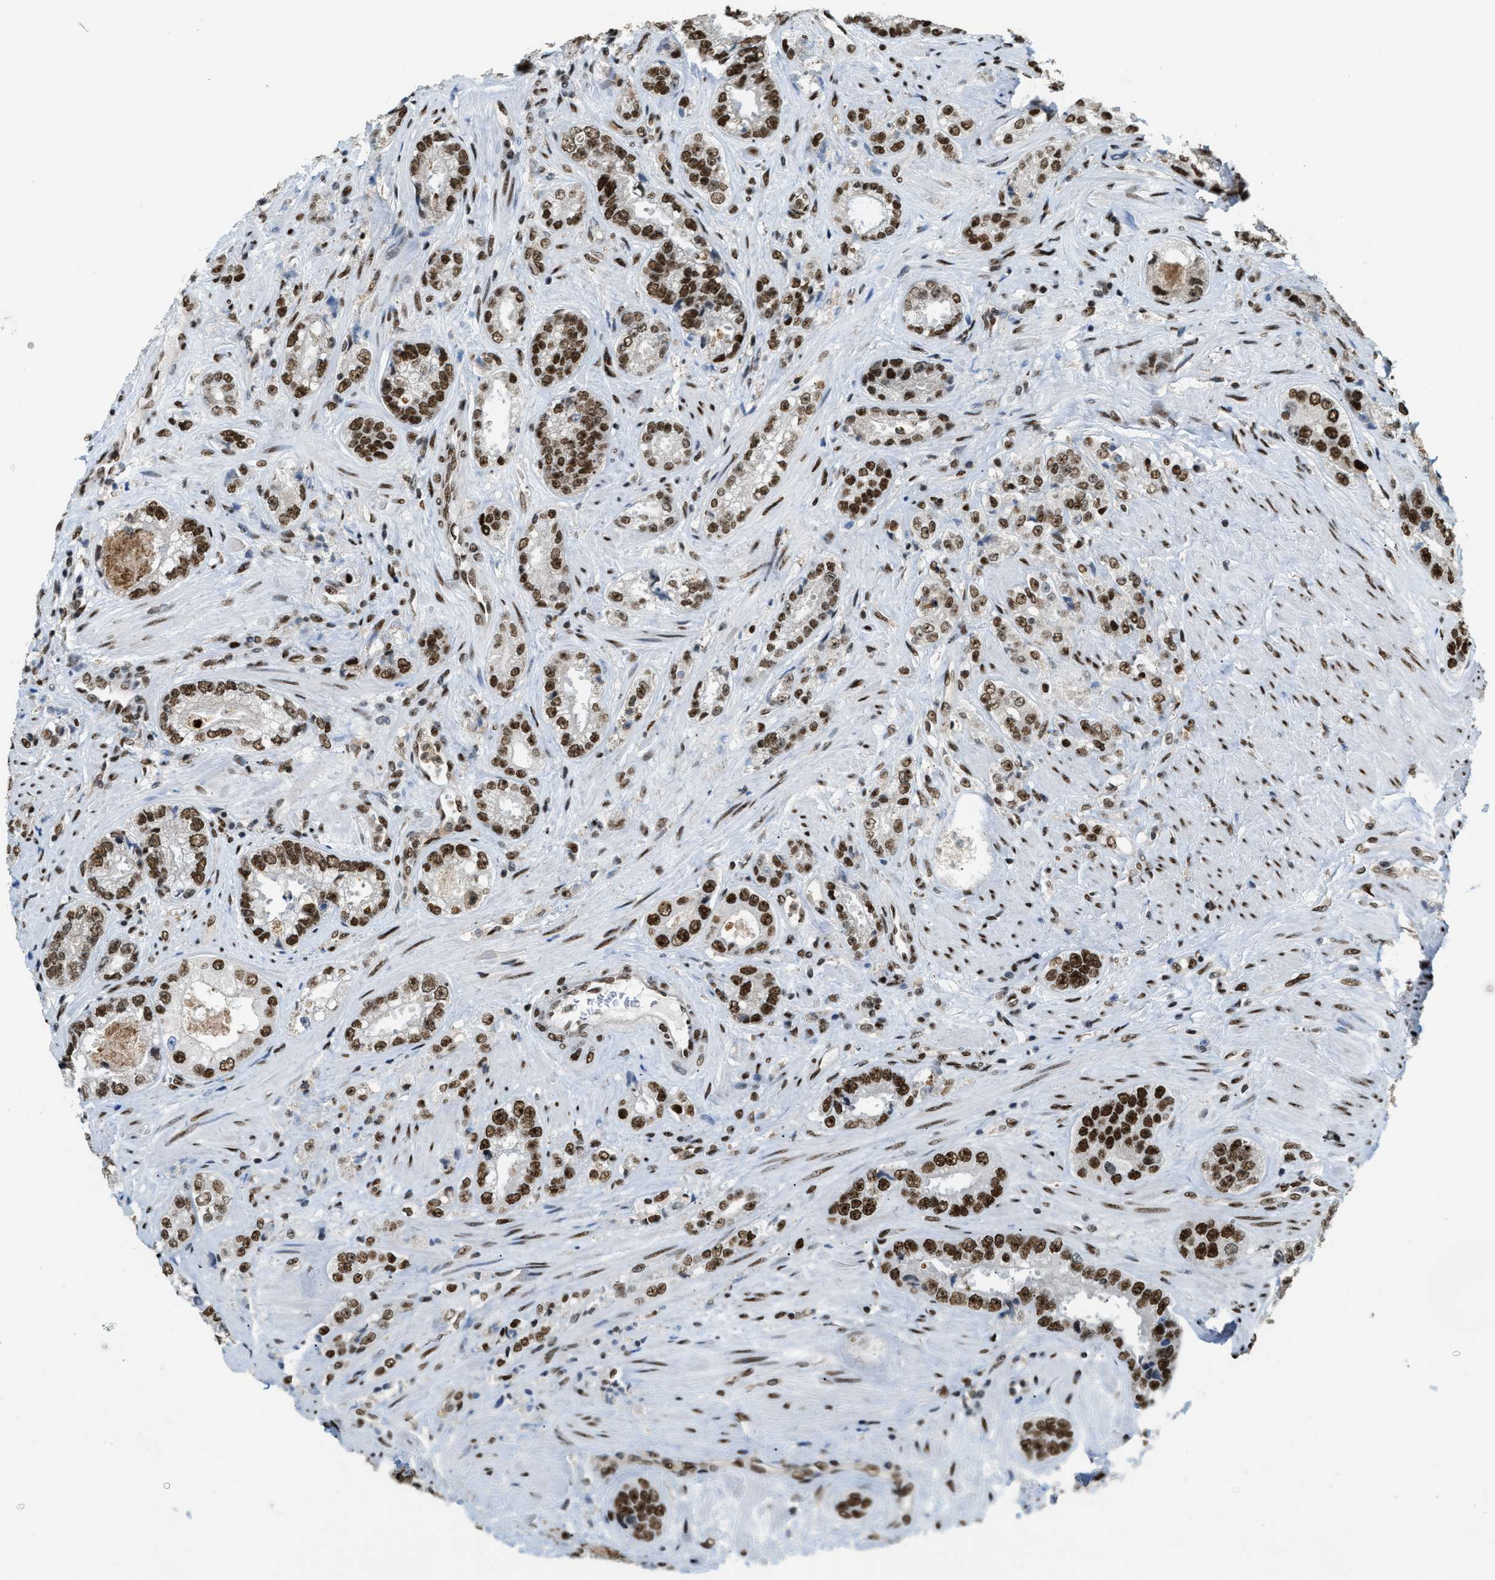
{"staining": {"intensity": "moderate", "quantity": ">75%", "location": "nuclear"}, "tissue": "prostate cancer", "cell_type": "Tumor cells", "image_type": "cancer", "snomed": [{"axis": "morphology", "description": "Adenocarcinoma, High grade"}, {"axis": "topography", "description": "Prostate"}], "caption": "High-power microscopy captured an IHC photomicrograph of prostate cancer (adenocarcinoma (high-grade)), revealing moderate nuclear expression in about >75% of tumor cells. (Stains: DAB (3,3'-diaminobenzidine) in brown, nuclei in blue, Microscopy: brightfield microscopy at high magnification).", "gene": "NUMA1", "patient": {"sex": "male", "age": 61}}